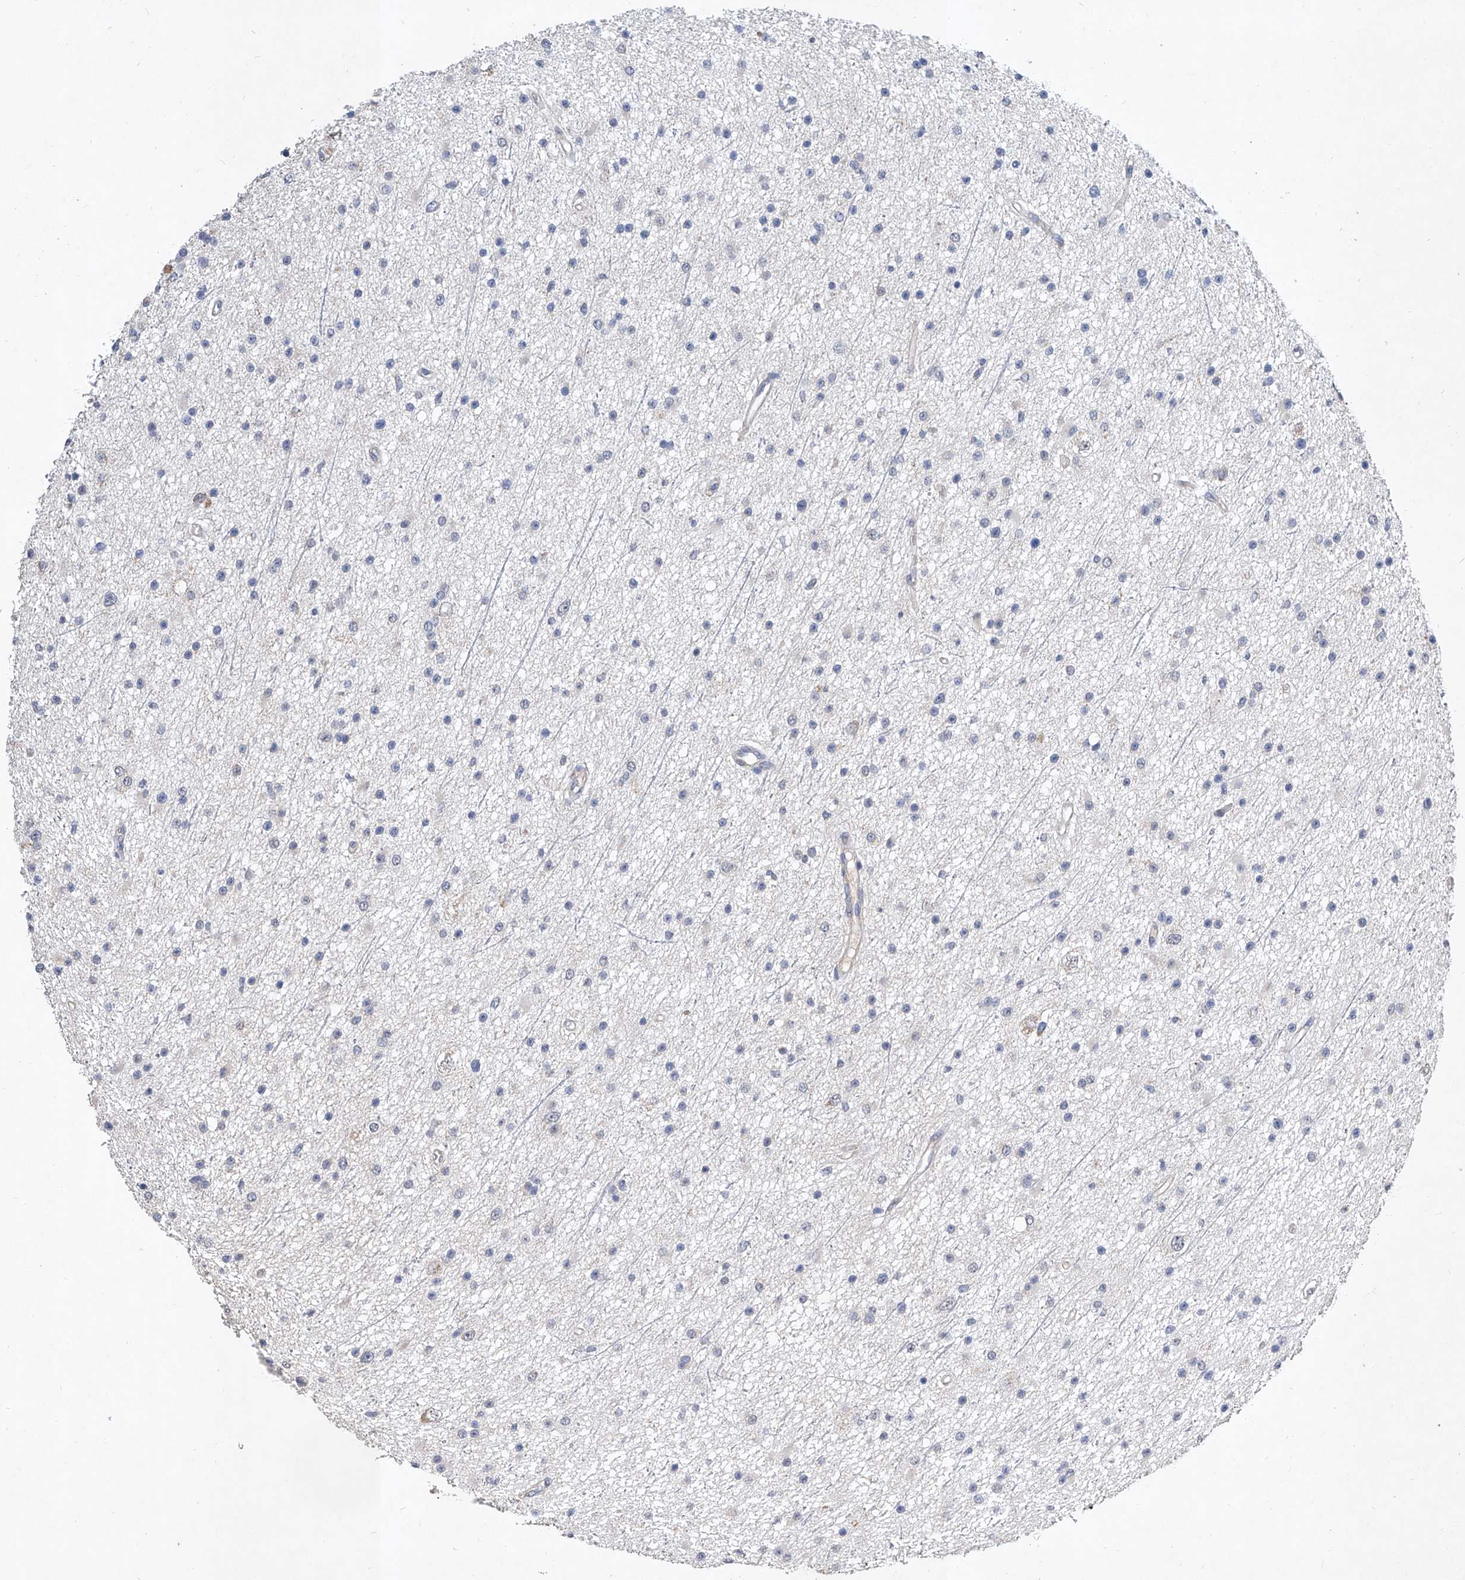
{"staining": {"intensity": "negative", "quantity": "none", "location": "none"}, "tissue": "glioma", "cell_type": "Tumor cells", "image_type": "cancer", "snomed": [{"axis": "morphology", "description": "Glioma, malignant, Low grade"}, {"axis": "topography", "description": "Cerebral cortex"}], "caption": "Immunohistochemical staining of malignant glioma (low-grade) reveals no significant positivity in tumor cells. Nuclei are stained in blue.", "gene": "MFSD4B", "patient": {"sex": "female", "age": 39}}